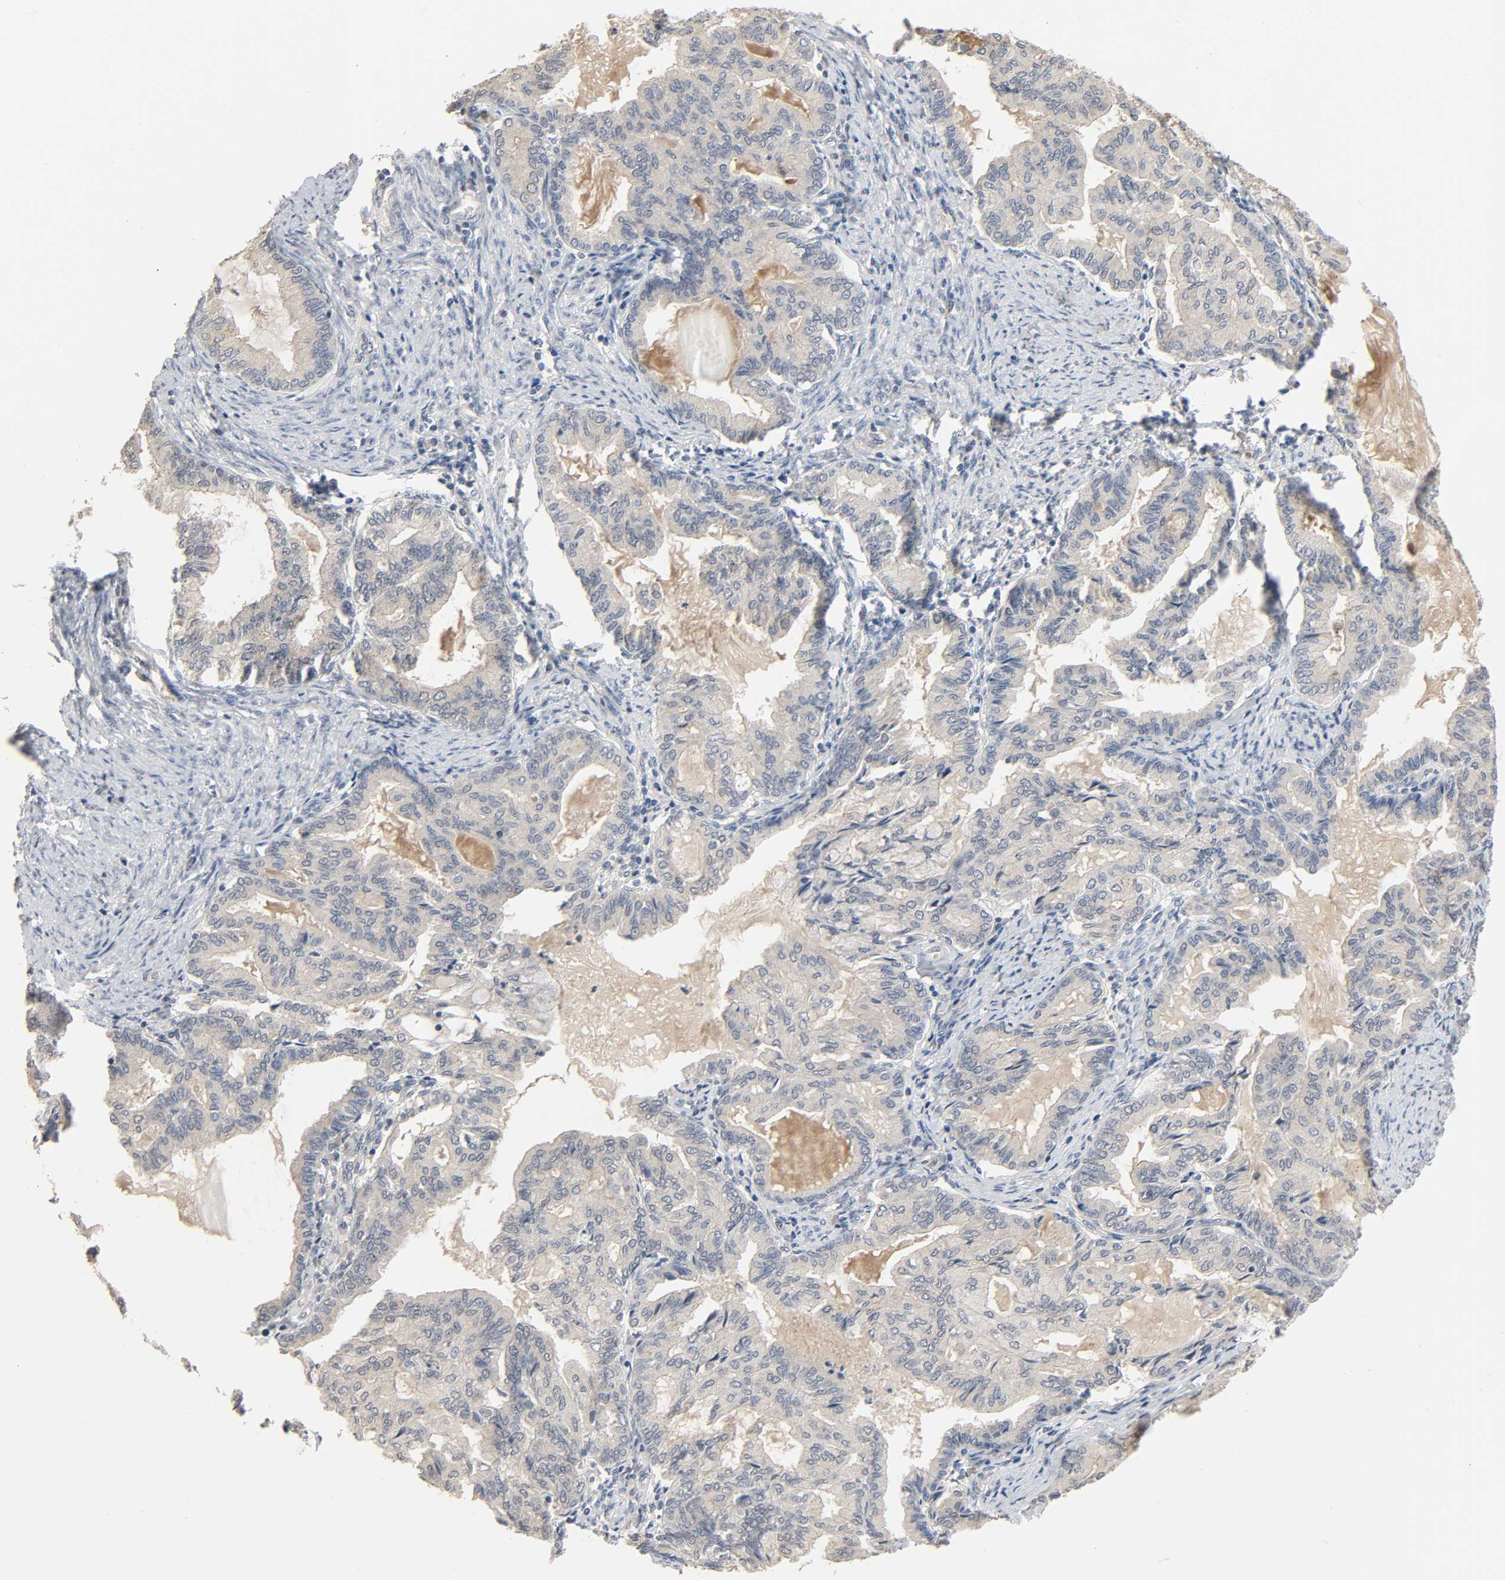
{"staining": {"intensity": "negative", "quantity": "none", "location": "none"}, "tissue": "endometrial cancer", "cell_type": "Tumor cells", "image_type": "cancer", "snomed": [{"axis": "morphology", "description": "Adenocarcinoma, NOS"}, {"axis": "topography", "description": "Endometrium"}], "caption": "This is an immunohistochemistry image of adenocarcinoma (endometrial). There is no staining in tumor cells.", "gene": "MAGEA8", "patient": {"sex": "female", "age": 86}}